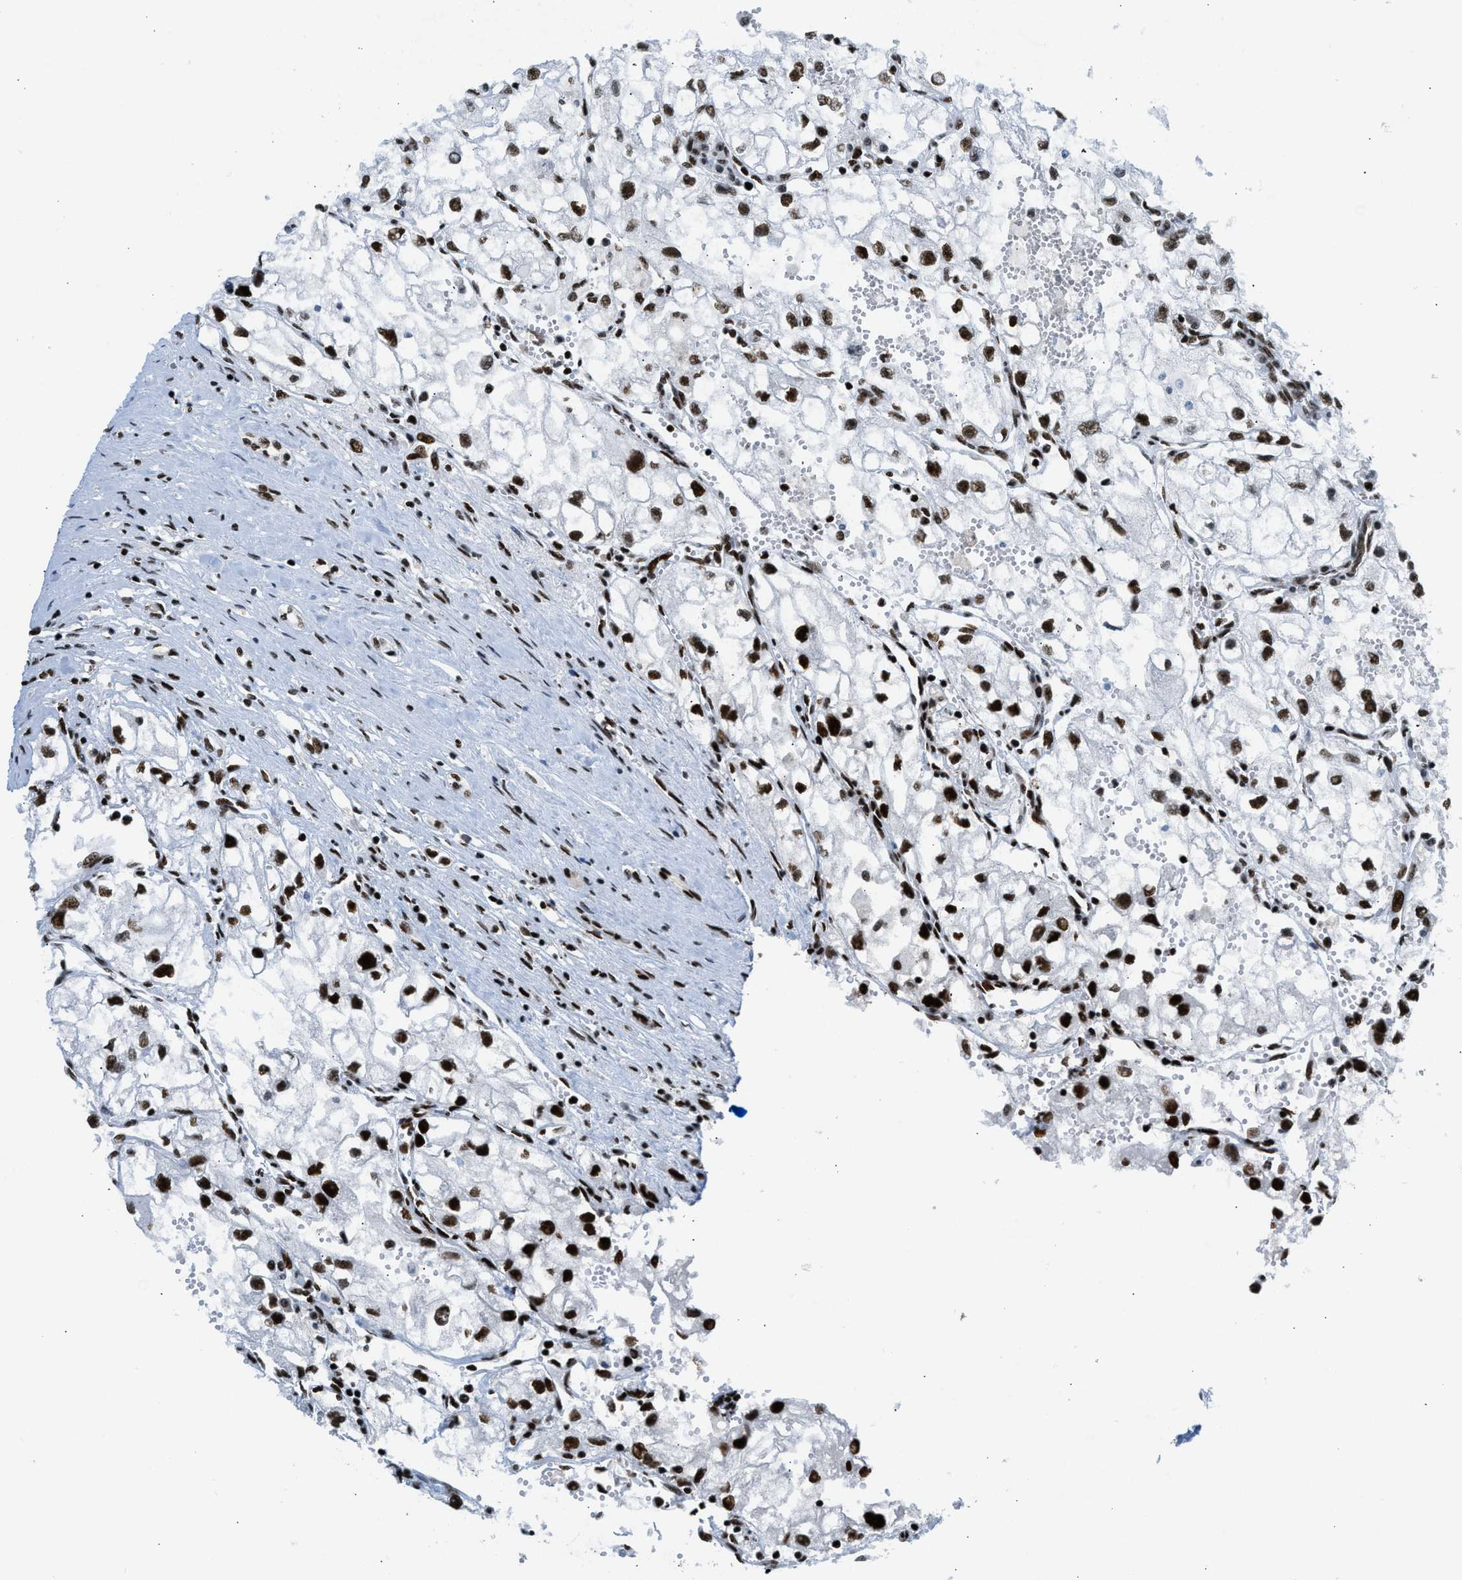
{"staining": {"intensity": "strong", "quantity": ">75%", "location": "nuclear"}, "tissue": "renal cancer", "cell_type": "Tumor cells", "image_type": "cancer", "snomed": [{"axis": "morphology", "description": "Adenocarcinoma, NOS"}, {"axis": "topography", "description": "Kidney"}], "caption": "Immunohistochemistry photomicrograph of adenocarcinoma (renal) stained for a protein (brown), which demonstrates high levels of strong nuclear staining in approximately >75% of tumor cells.", "gene": "PIF1", "patient": {"sex": "female", "age": 70}}